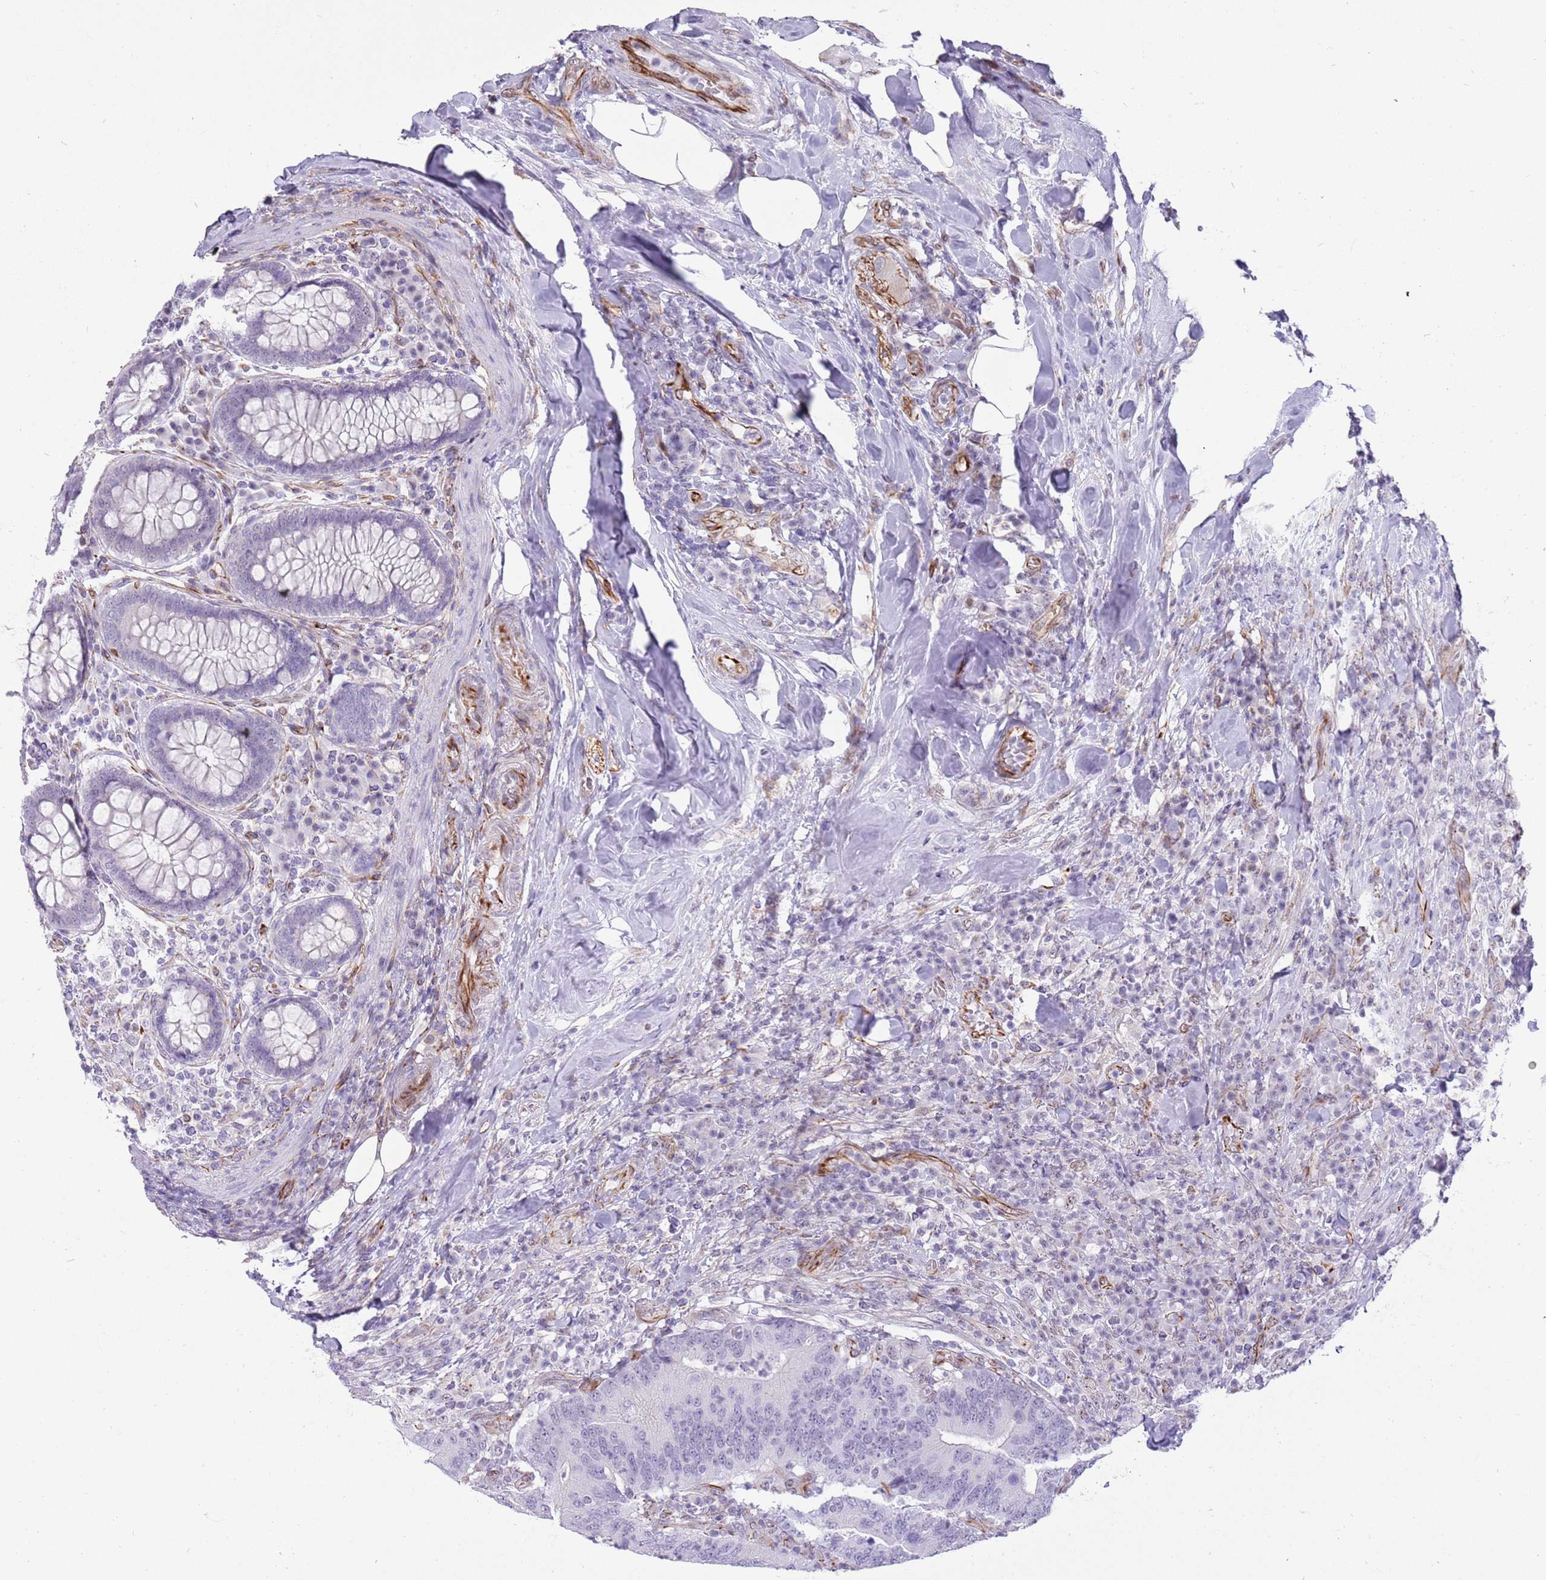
{"staining": {"intensity": "negative", "quantity": "none", "location": "none"}, "tissue": "colorectal cancer", "cell_type": "Tumor cells", "image_type": "cancer", "snomed": [{"axis": "morphology", "description": "Adenocarcinoma, NOS"}, {"axis": "topography", "description": "Colon"}], "caption": "Tumor cells show no significant positivity in colorectal adenocarcinoma.", "gene": "NBPF3", "patient": {"sex": "female", "age": 66}}